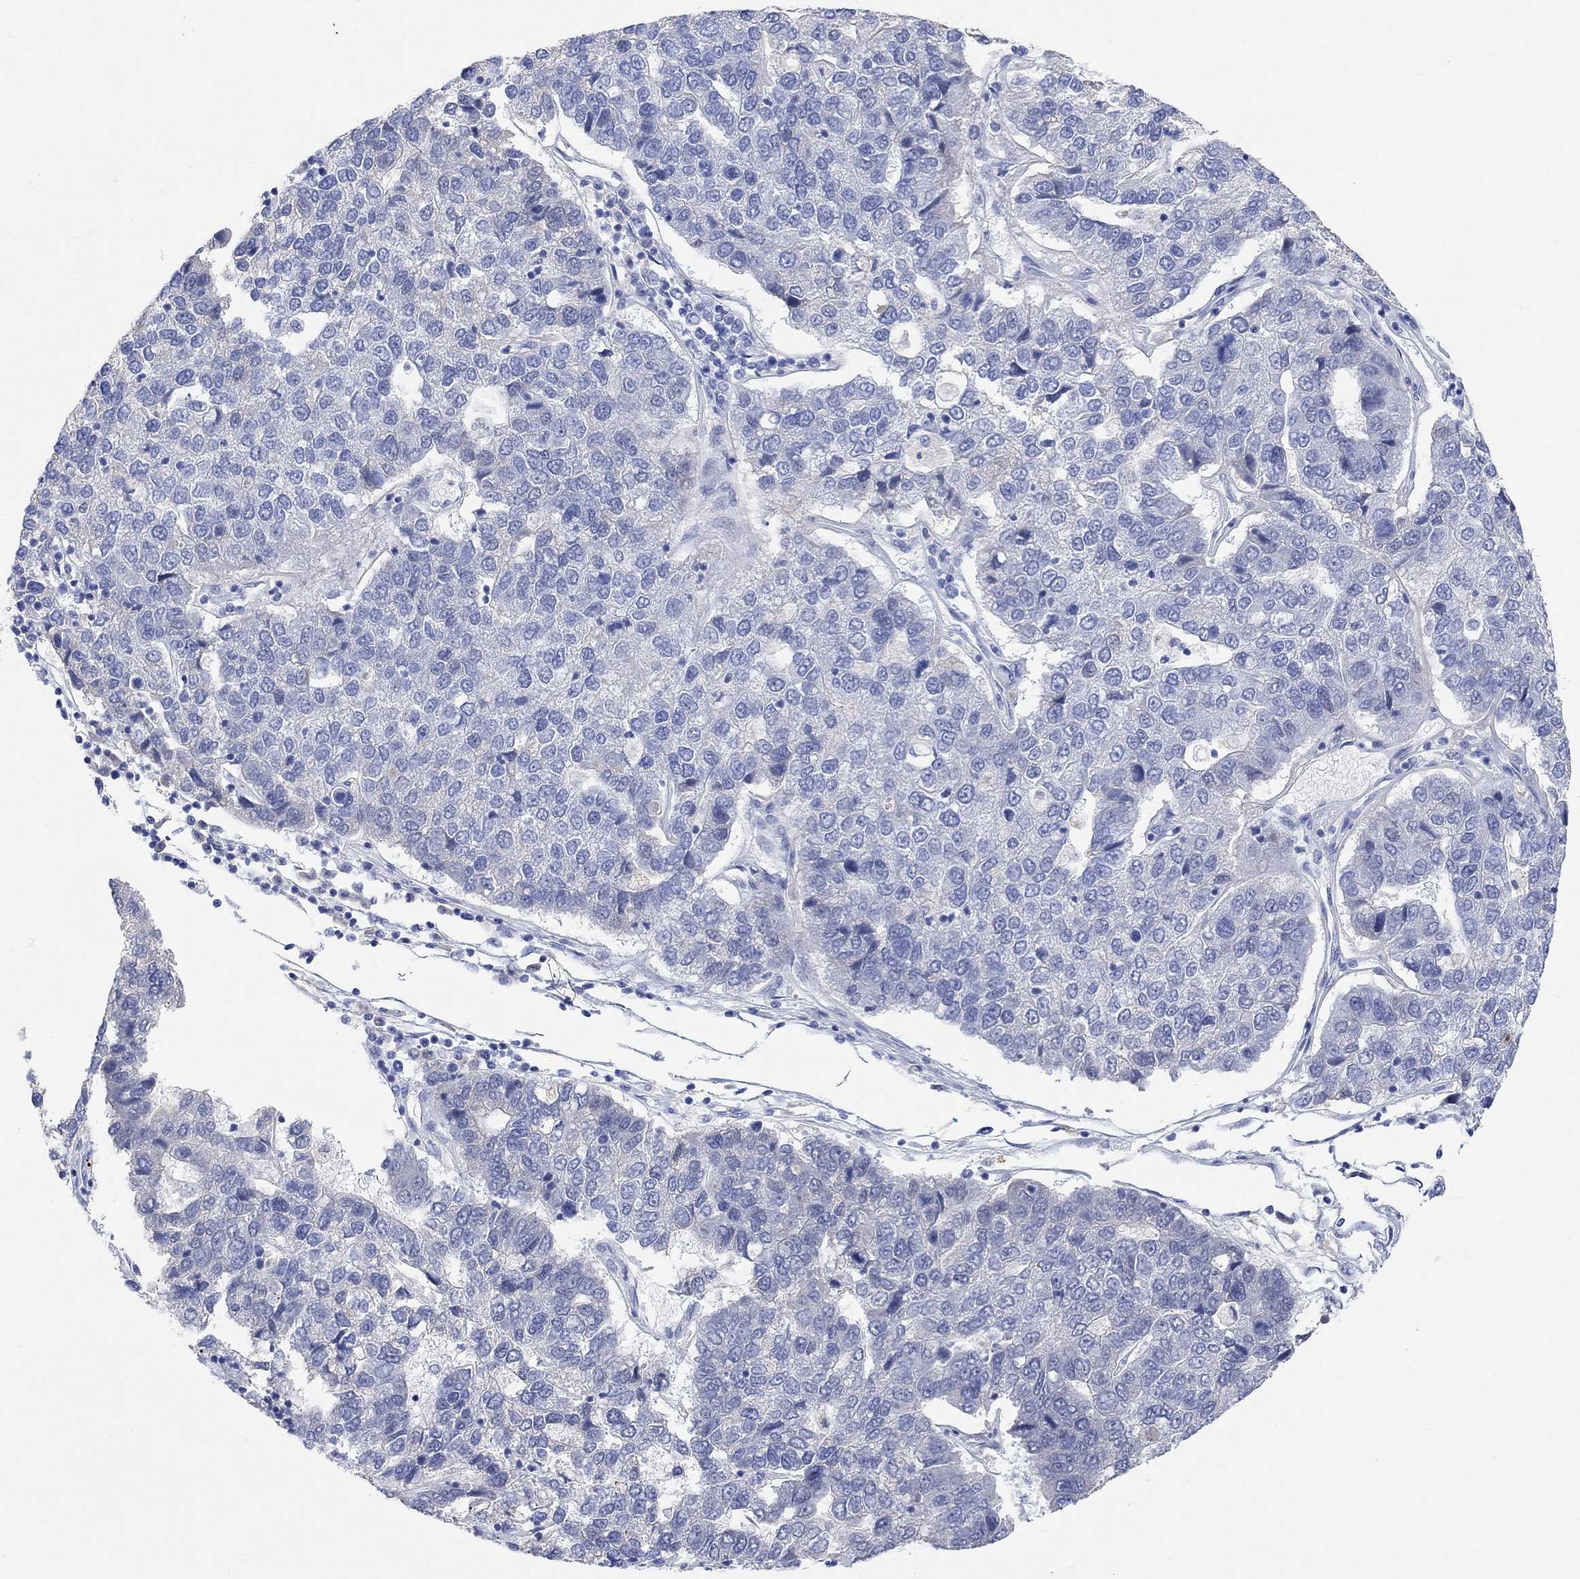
{"staining": {"intensity": "negative", "quantity": "none", "location": "none"}, "tissue": "pancreatic cancer", "cell_type": "Tumor cells", "image_type": "cancer", "snomed": [{"axis": "morphology", "description": "Adenocarcinoma, NOS"}, {"axis": "topography", "description": "Pancreas"}], "caption": "This is an IHC image of pancreatic adenocarcinoma. There is no expression in tumor cells.", "gene": "TYR", "patient": {"sex": "female", "age": 61}}